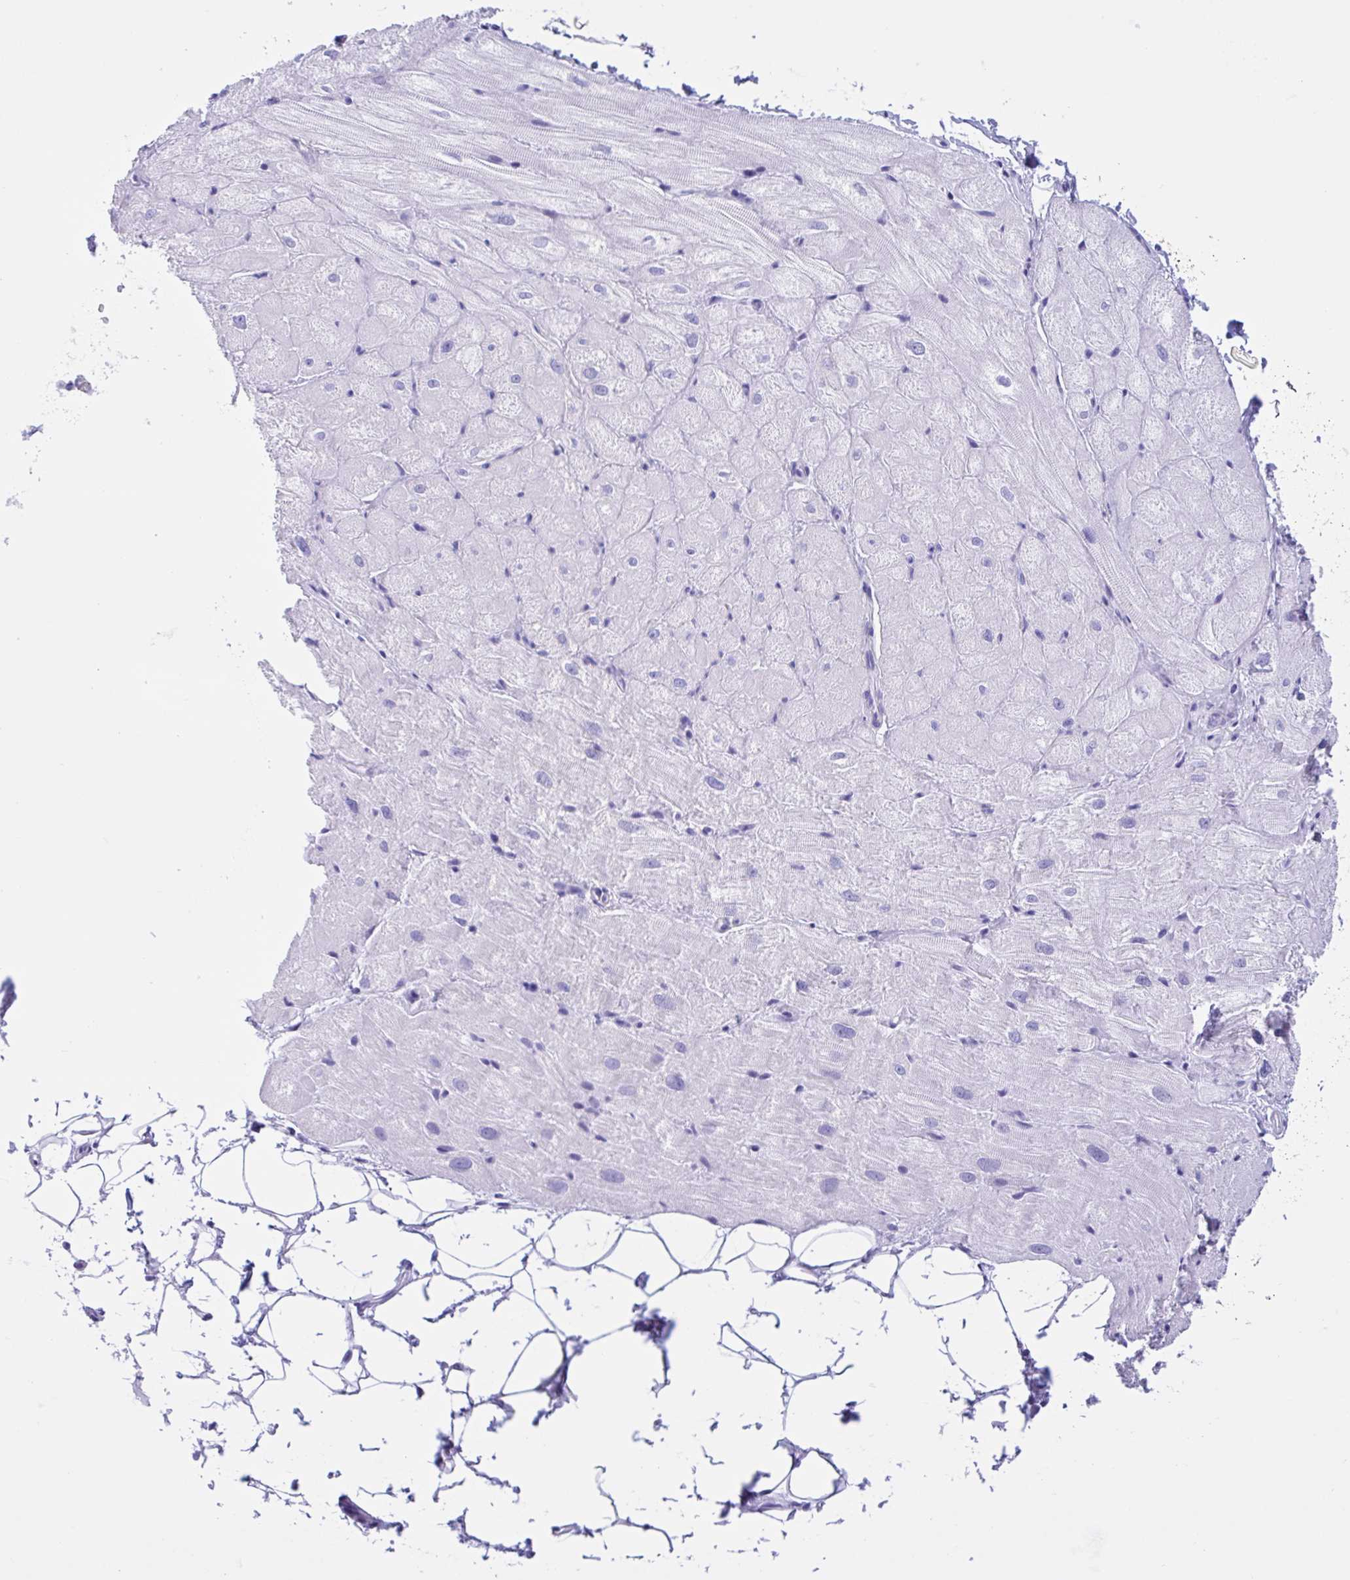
{"staining": {"intensity": "negative", "quantity": "none", "location": "none"}, "tissue": "heart muscle", "cell_type": "Cardiomyocytes", "image_type": "normal", "snomed": [{"axis": "morphology", "description": "Normal tissue, NOS"}, {"axis": "topography", "description": "Heart"}], "caption": "IHC histopathology image of normal heart muscle stained for a protein (brown), which demonstrates no positivity in cardiomyocytes.", "gene": "IAPP", "patient": {"sex": "male", "age": 62}}